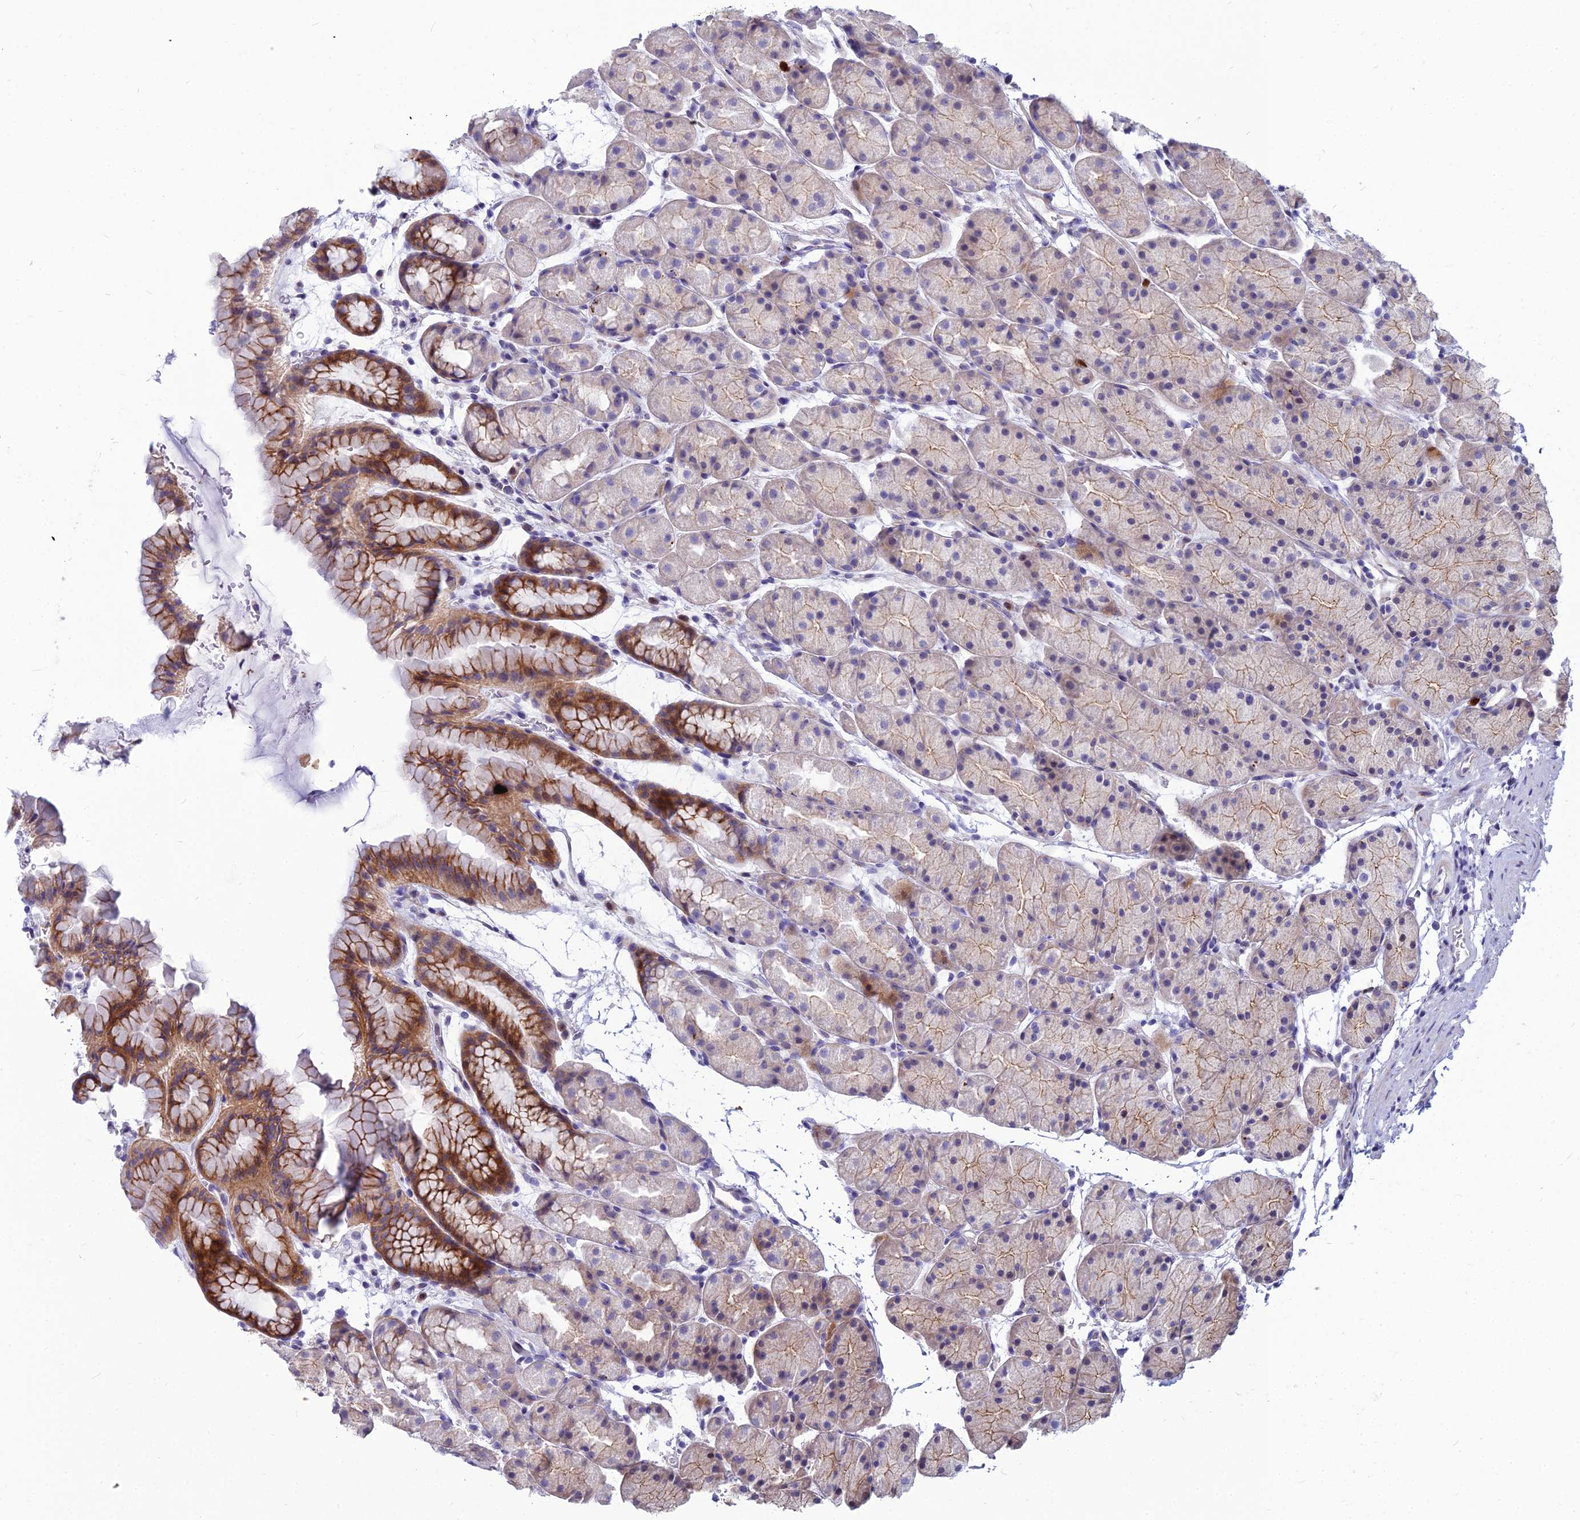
{"staining": {"intensity": "strong", "quantity": "<25%", "location": "cytoplasmic/membranous,nuclear"}, "tissue": "stomach", "cell_type": "Glandular cells", "image_type": "normal", "snomed": [{"axis": "morphology", "description": "Normal tissue, NOS"}, {"axis": "topography", "description": "Stomach, upper"}, {"axis": "topography", "description": "Stomach"}], "caption": "Immunohistochemical staining of normal stomach reveals medium levels of strong cytoplasmic/membranous,nuclear staining in approximately <25% of glandular cells. Nuclei are stained in blue.", "gene": "ENSG00000285920", "patient": {"sex": "male", "age": 47}}